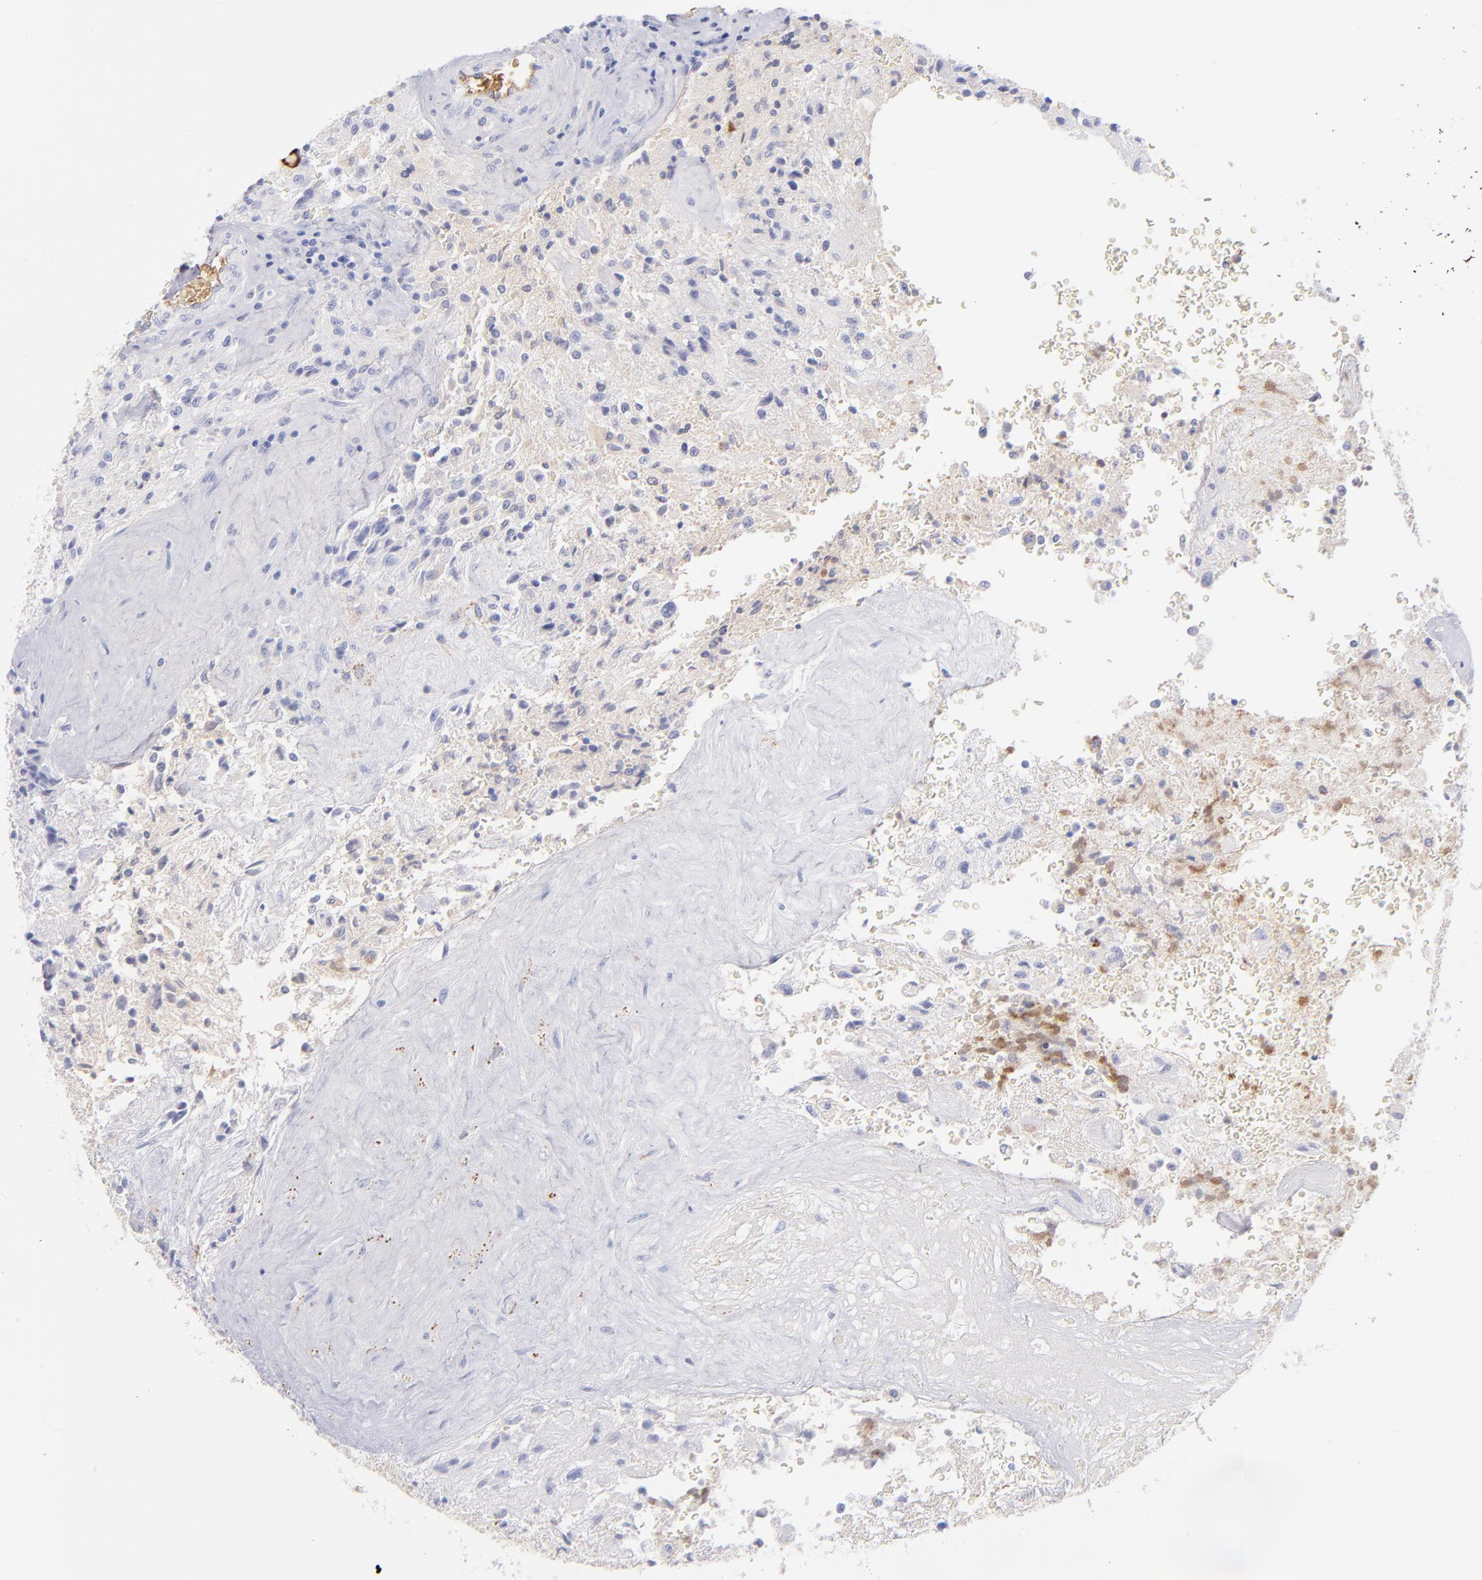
{"staining": {"intensity": "negative", "quantity": "none", "location": "none"}, "tissue": "glioma", "cell_type": "Tumor cells", "image_type": "cancer", "snomed": [{"axis": "morphology", "description": "Normal tissue, NOS"}, {"axis": "morphology", "description": "Glioma, malignant, High grade"}, {"axis": "topography", "description": "Cerebral cortex"}], "caption": "Histopathology image shows no significant protein expression in tumor cells of glioma.", "gene": "HP", "patient": {"sex": "male", "age": 56}}